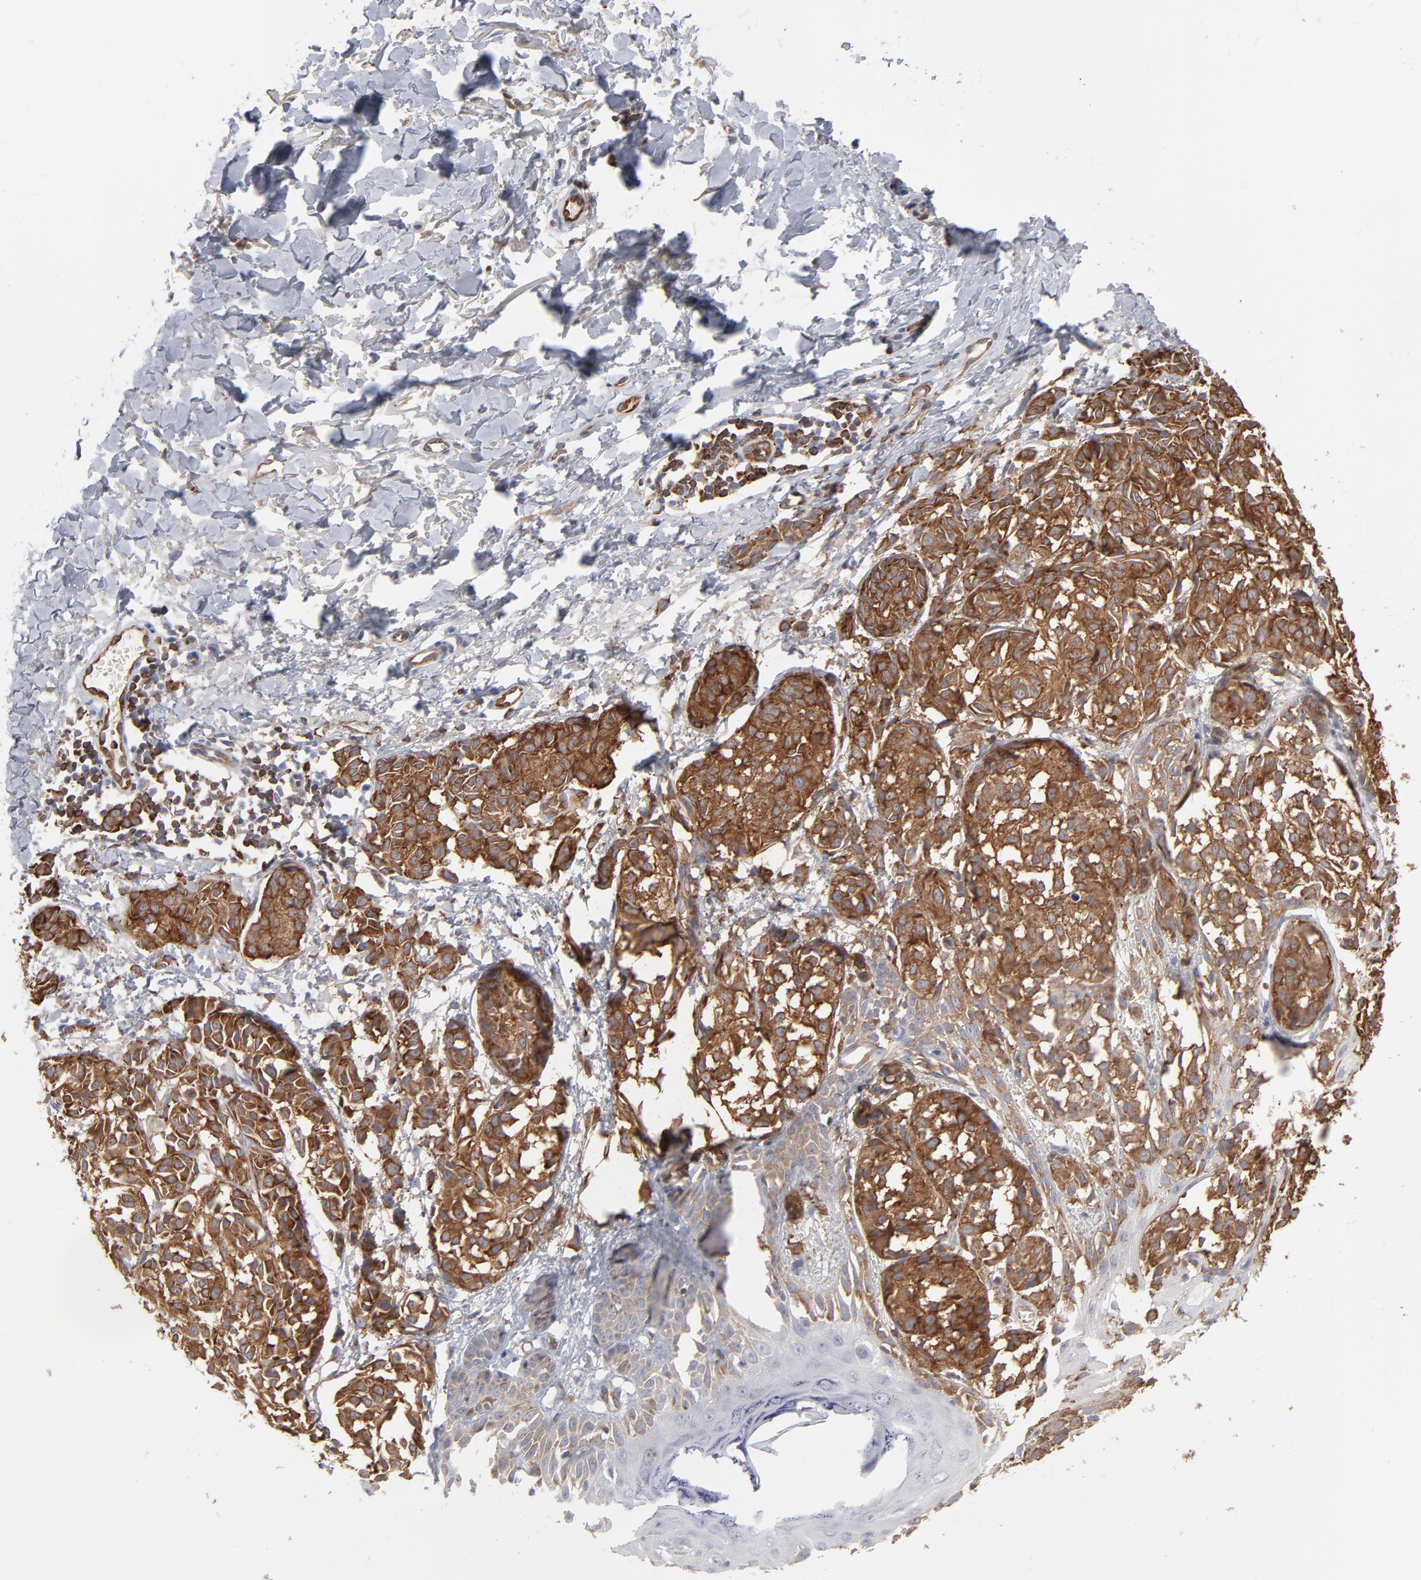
{"staining": {"intensity": "strong", "quantity": ">75%", "location": "cytoplasmic/membranous"}, "tissue": "melanoma", "cell_type": "Tumor cells", "image_type": "cancer", "snomed": [{"axis": "morphology", "description": "Malignant melanoma, NOS"}, {"axis": "topography", "description": "Skin"}], "caption": "Protein staining exhibits strong cytoplasmic/membranous staining in about >75% of tumor cells in melanoma.", "gene": "PXN", "patient": {"sex": "male", "age": 76}}